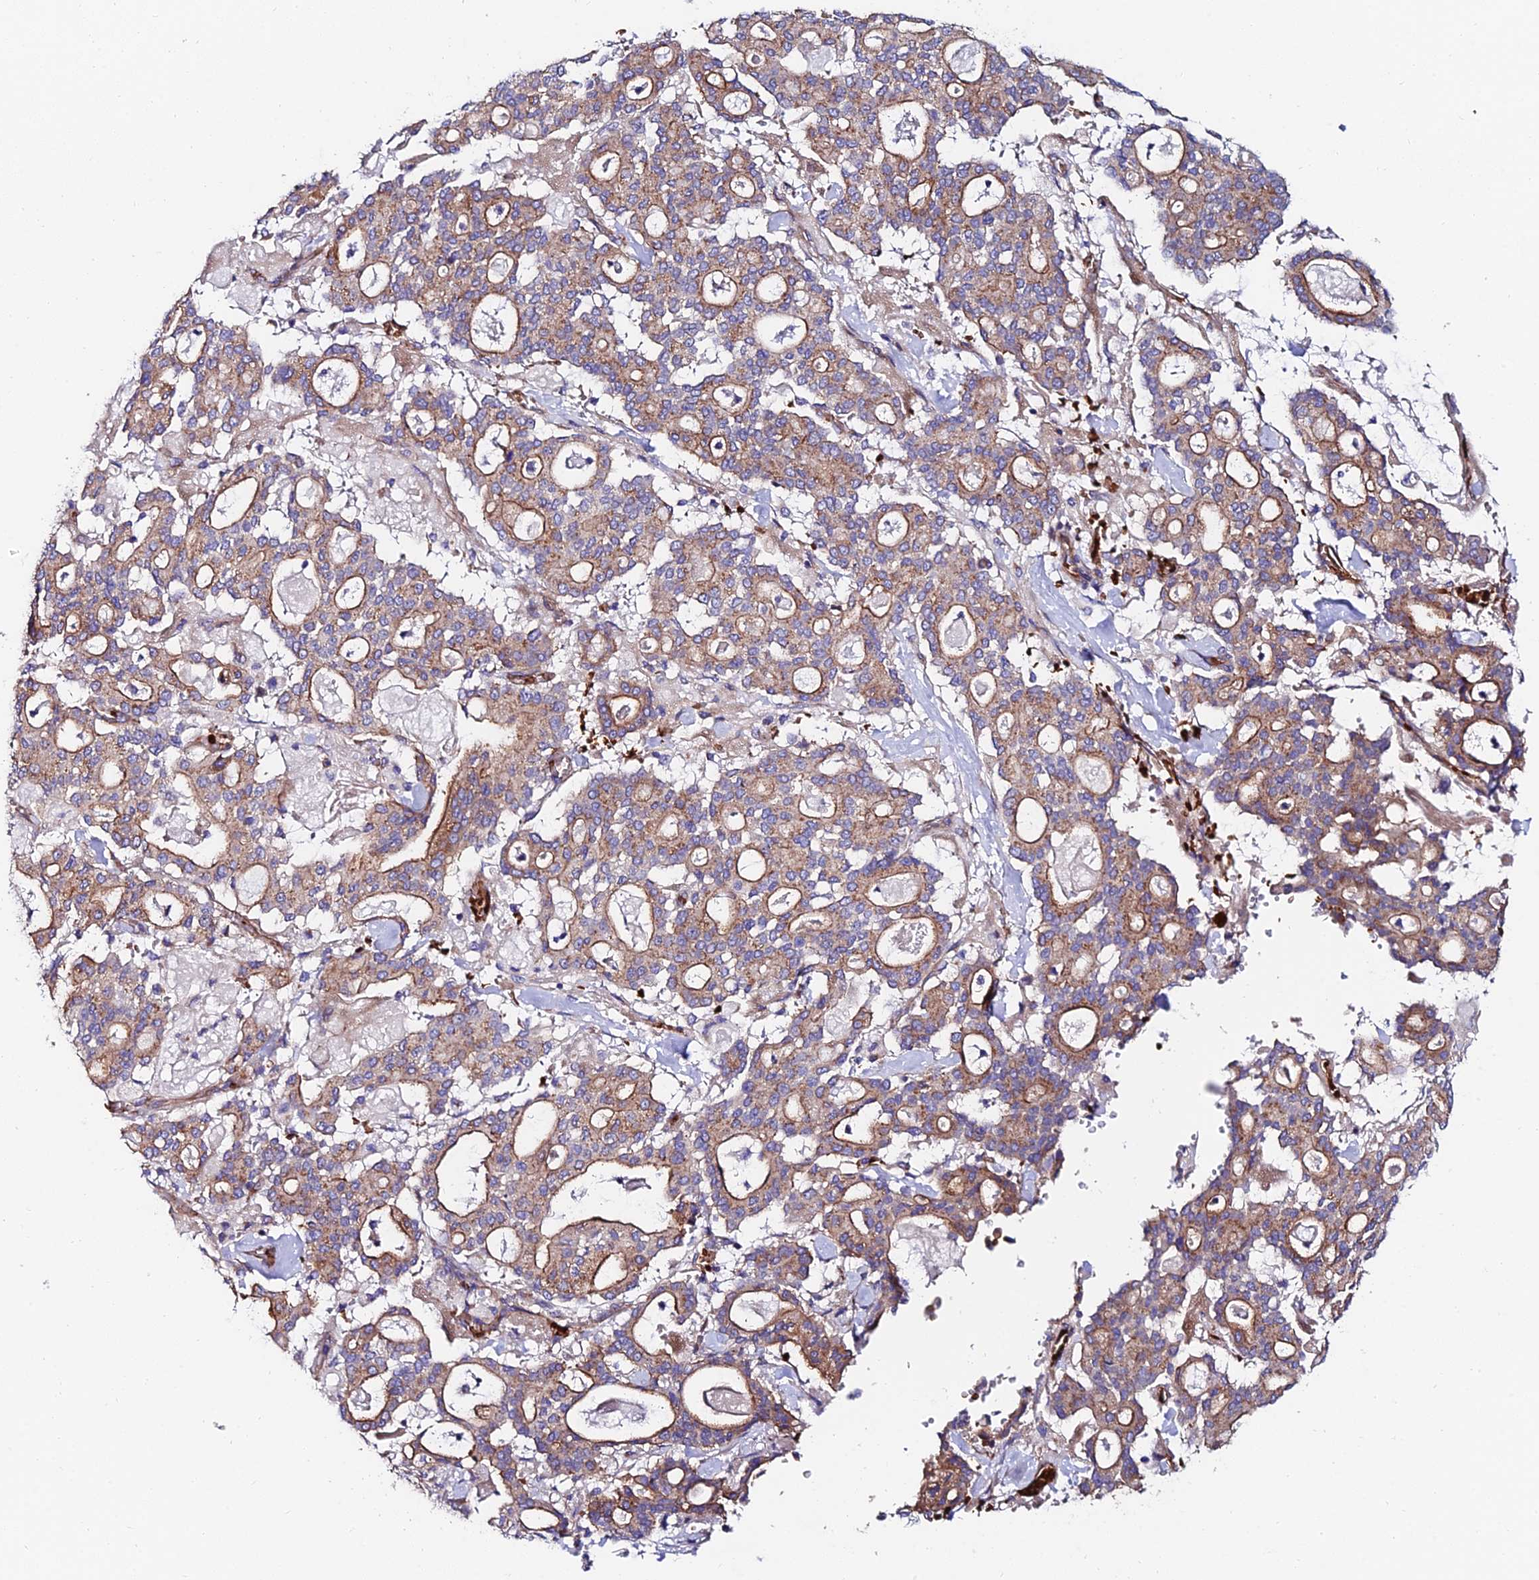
{"staining": {"intensity": "moderate", "quantity": ">75%", "location": "cytoplasmic/membranous"}, "tissue": "pancreatic cancer", "cell_type": "Tumor cells", "image_type": "cancer", "snomed": [{"axis": "morphology", "description": "Adenocarcinoma, NOS"}, {"axis": "topography", "description": "Pancreas"}], "caption": "IHC image of neoplastic tissue: human pancreatic cancer (adenocarcinoma) stained using immunohistochemistry displays medium levels of moderate protein expression localized specifically in the cytoplasmic/membranous of tumor cells, appearing as a cytoplasmic/membranous brown color.", "gene": "ADGRF3", "patient": {"sex": "male", "age": 63}}